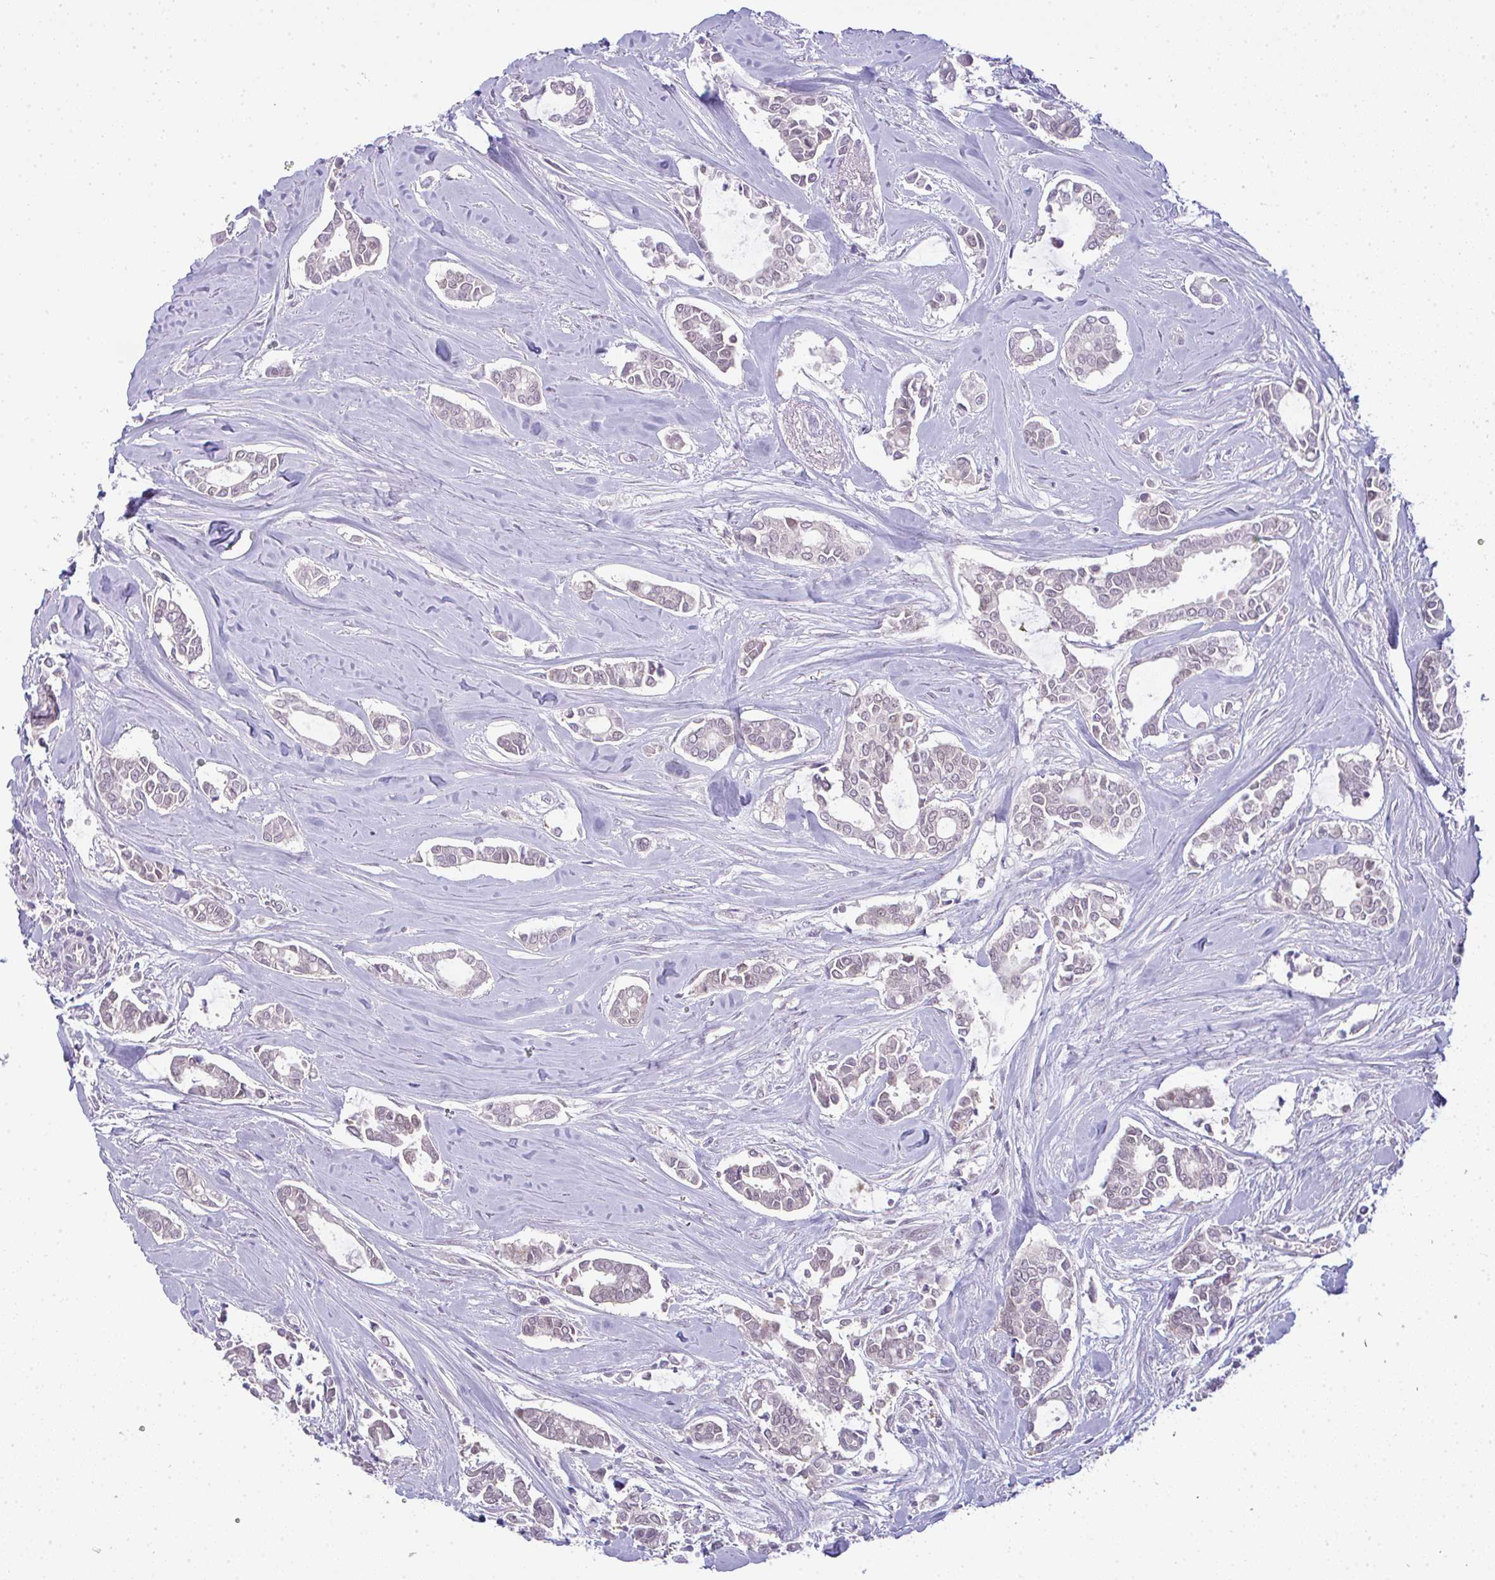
{"staining": {"intensity": "negative", "quantity": "none", "location": "none"}, "tissue": "breast cancer", "cell_type": "Tumor cells", "image_type": "cancer", "snomed": [{"axis": "morphology", "description": "Duct carcinoma"}, {"axis": "topography", "description": "Breast"}], "caption": "Protein analysis of breast invasive ductal carcinoma demonstrates no significant staining in tumor cells.", "gene": "CSE1L", "patient": {"sex": "female", "age": 84}}